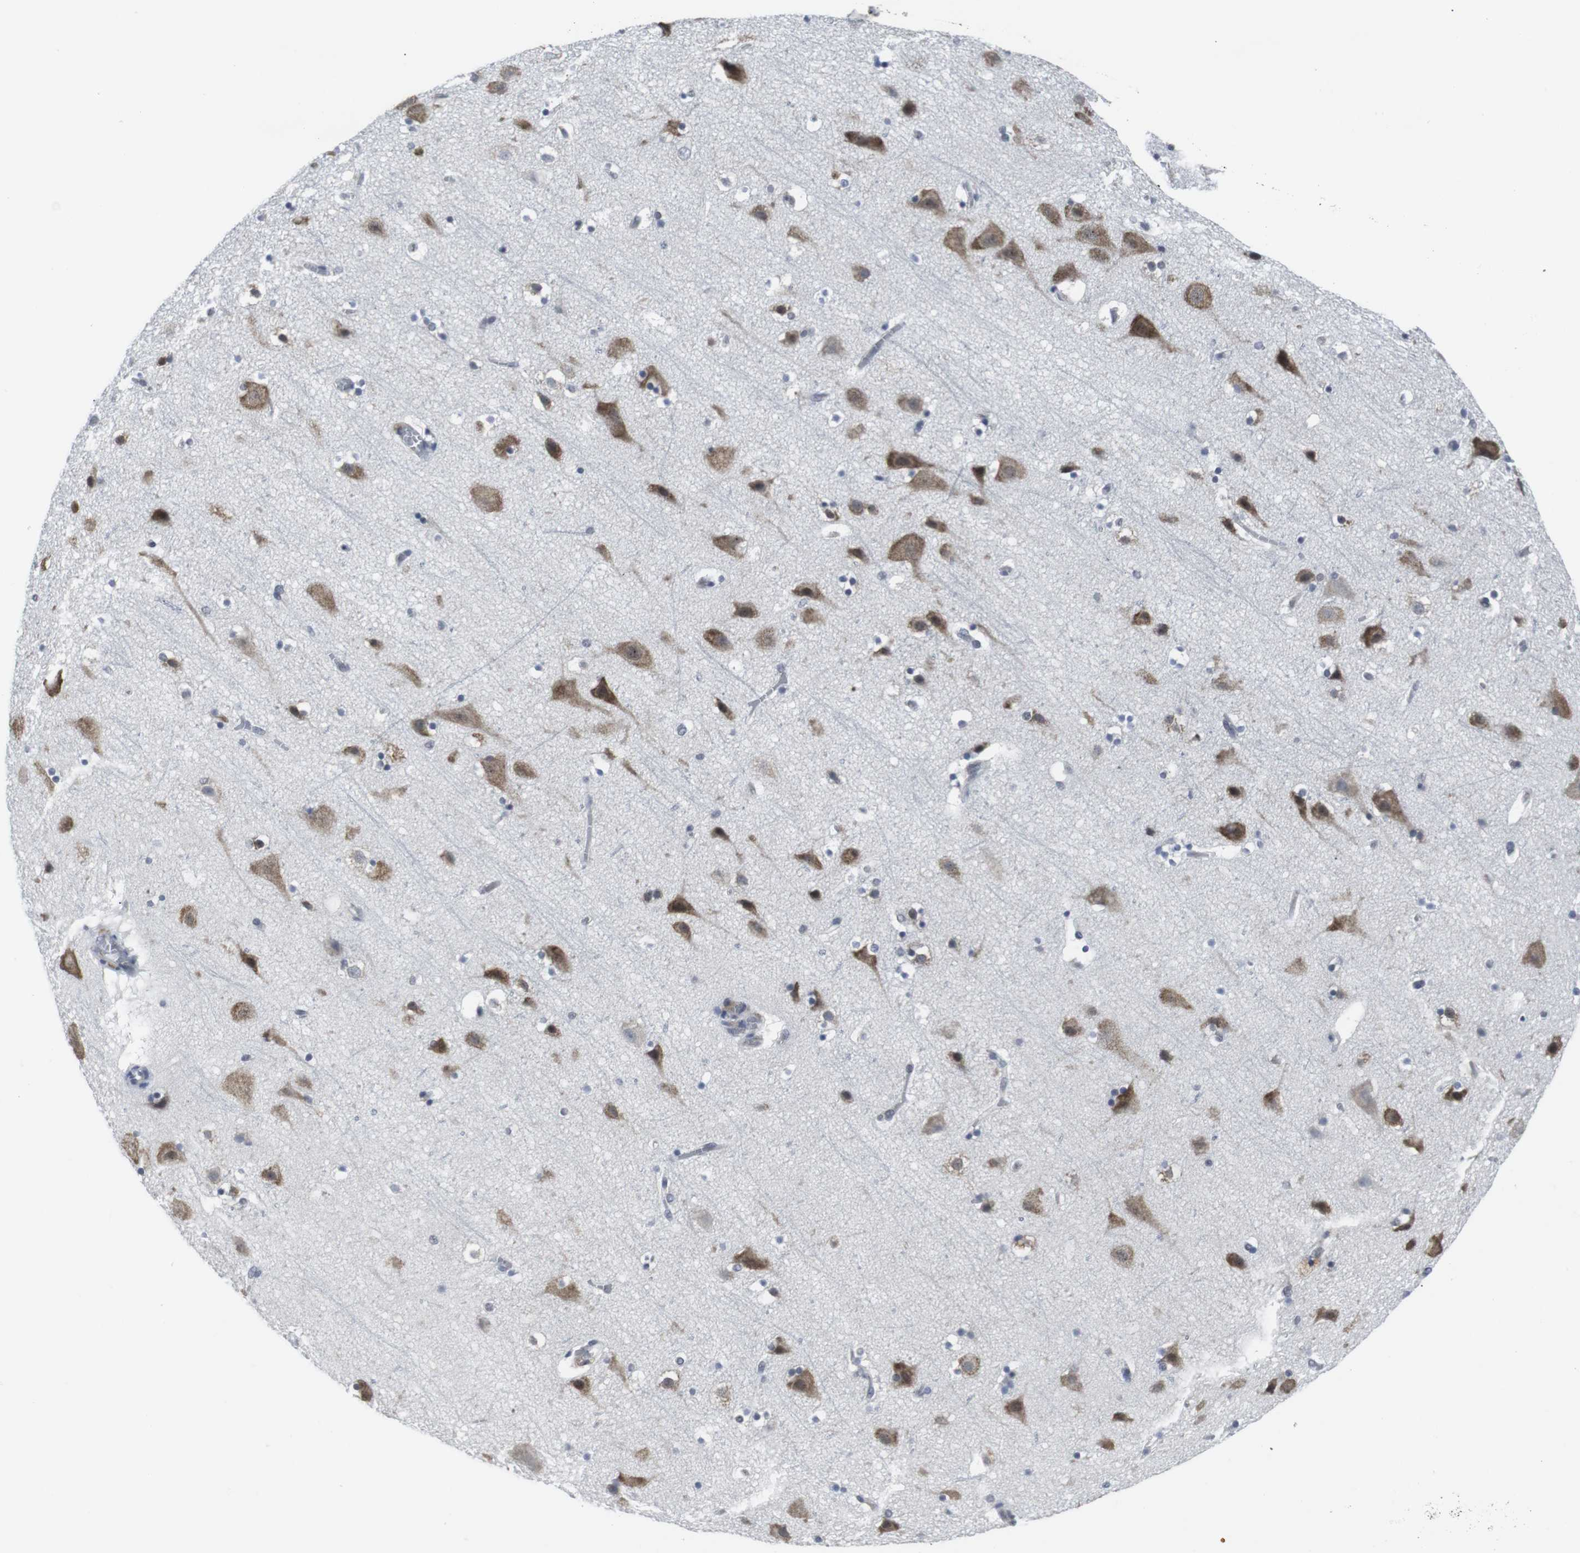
{"staining": {"intensity": "negative", "quantity": "none", "location": "none"}, "tissue": "cerebral cortex", "cell_type": "Endothelial cells", "image_type": "normal", "snomed": [{"axis": "morphology", "description": "Normal tissue, NOS"}, {"axis": "topography", "description": "Cerebral cortex"}], "caption": "Endothelial cells show no significant staining in benign cerebral cortex. The staining is performed using DAB (3,3'-diaminobenzidine) brown chromogen with nuclei counter-stained in using hematoxylin.", "gene": "GEMIN2", "patient": {"sex": "male", "age": 45}}